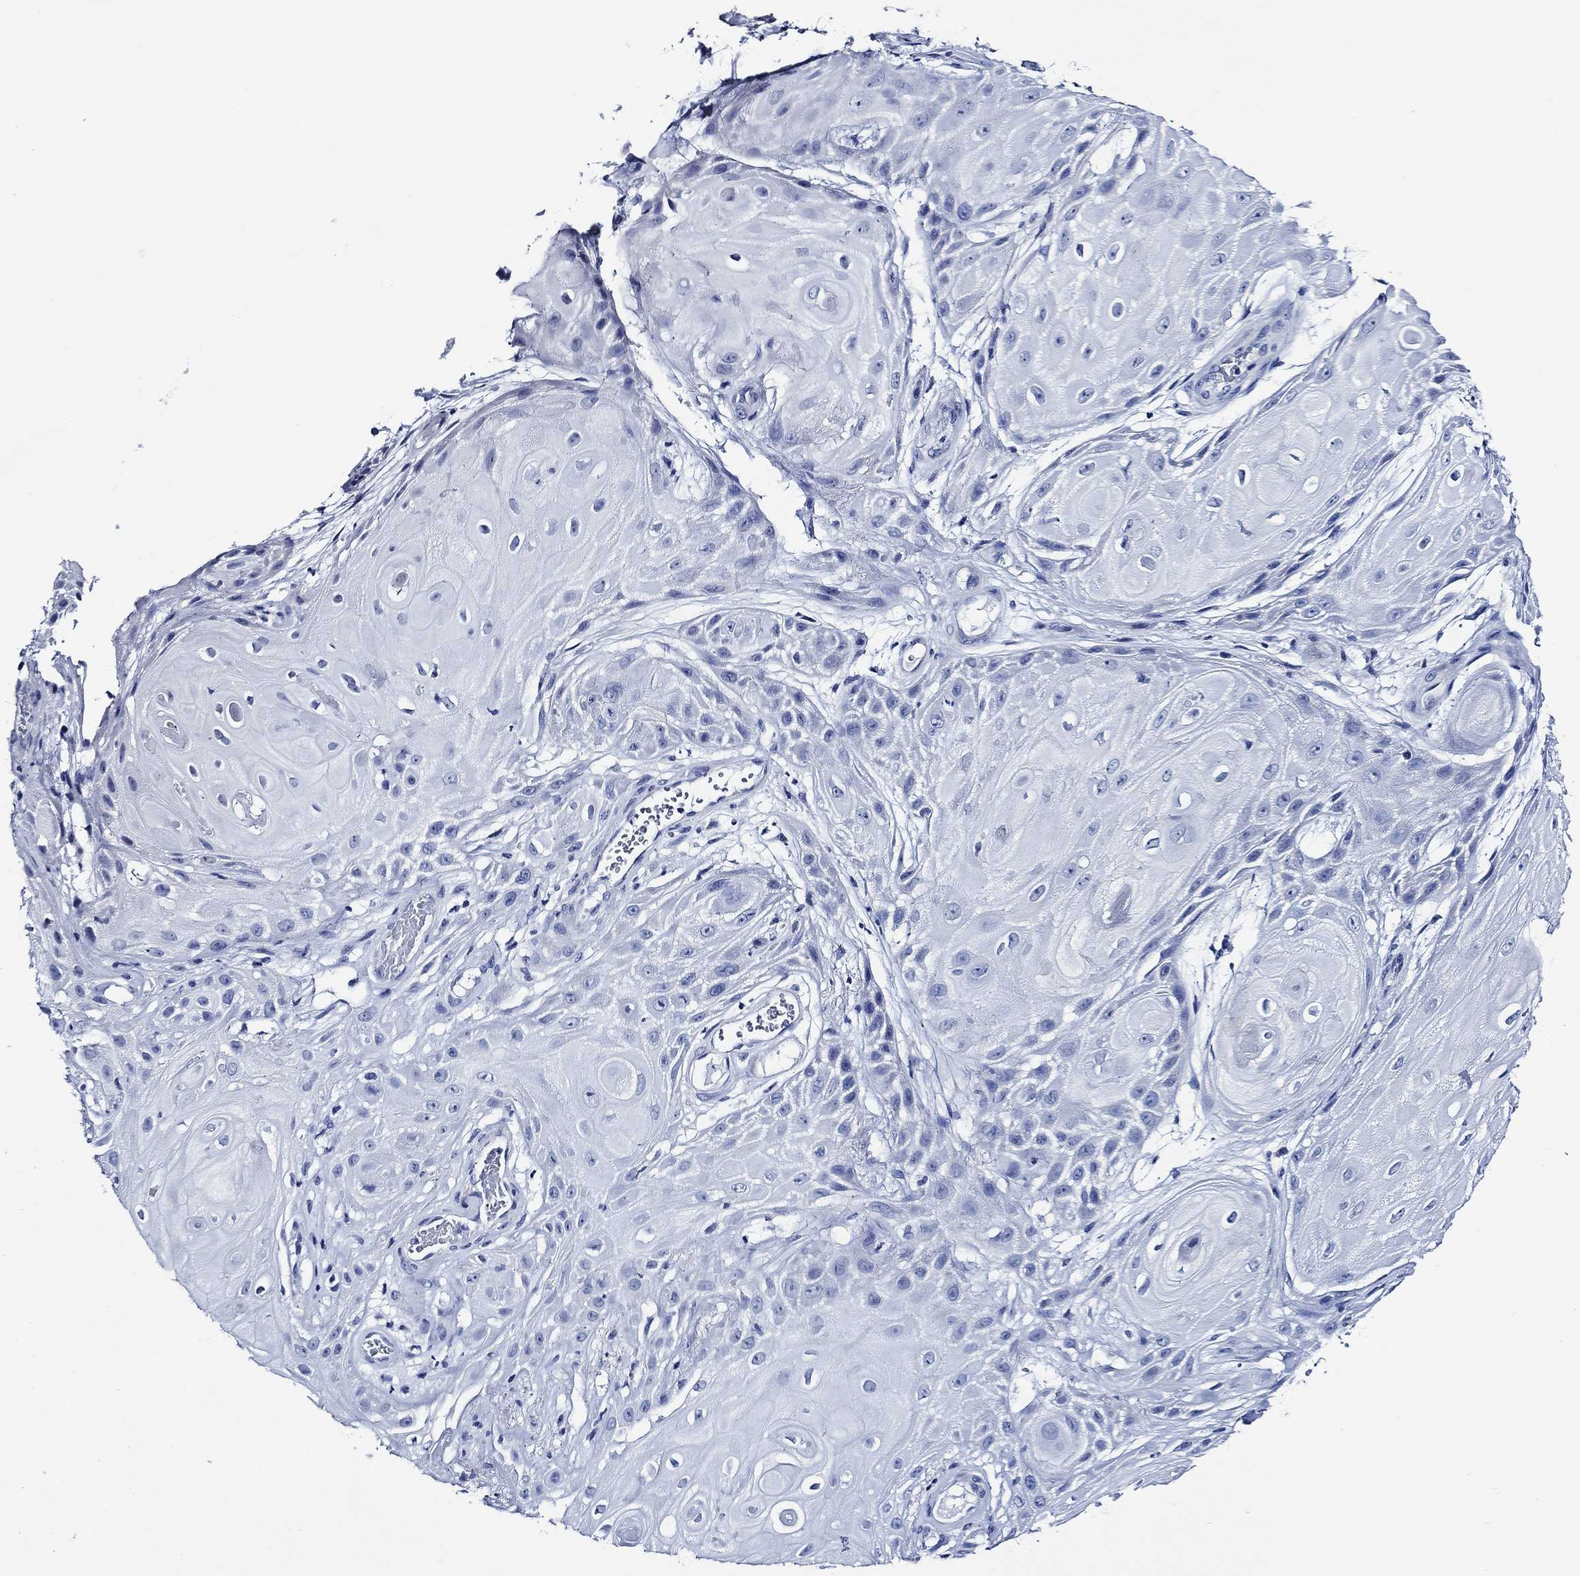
{"staining": {"intensity": "negative", "quantity": "none", "location": "none"}, "tissue": "skin cancer", "cell_type": "Tumor cells", "image_type": "cancer", "snomed": [{"axis": "morphology", "description": "Squamous cell carcinoma, NOS"}, {"axis": "topography", "description": "Skin"}], "caption": "DAB (3,3'-diaminobenzidine) immunohistochemical staining of squamous cell carcinoma (skin) shows no significant expression in tumor cells.", "gene": "WDR62", "patient": {"sex": "male", "age": 62}}